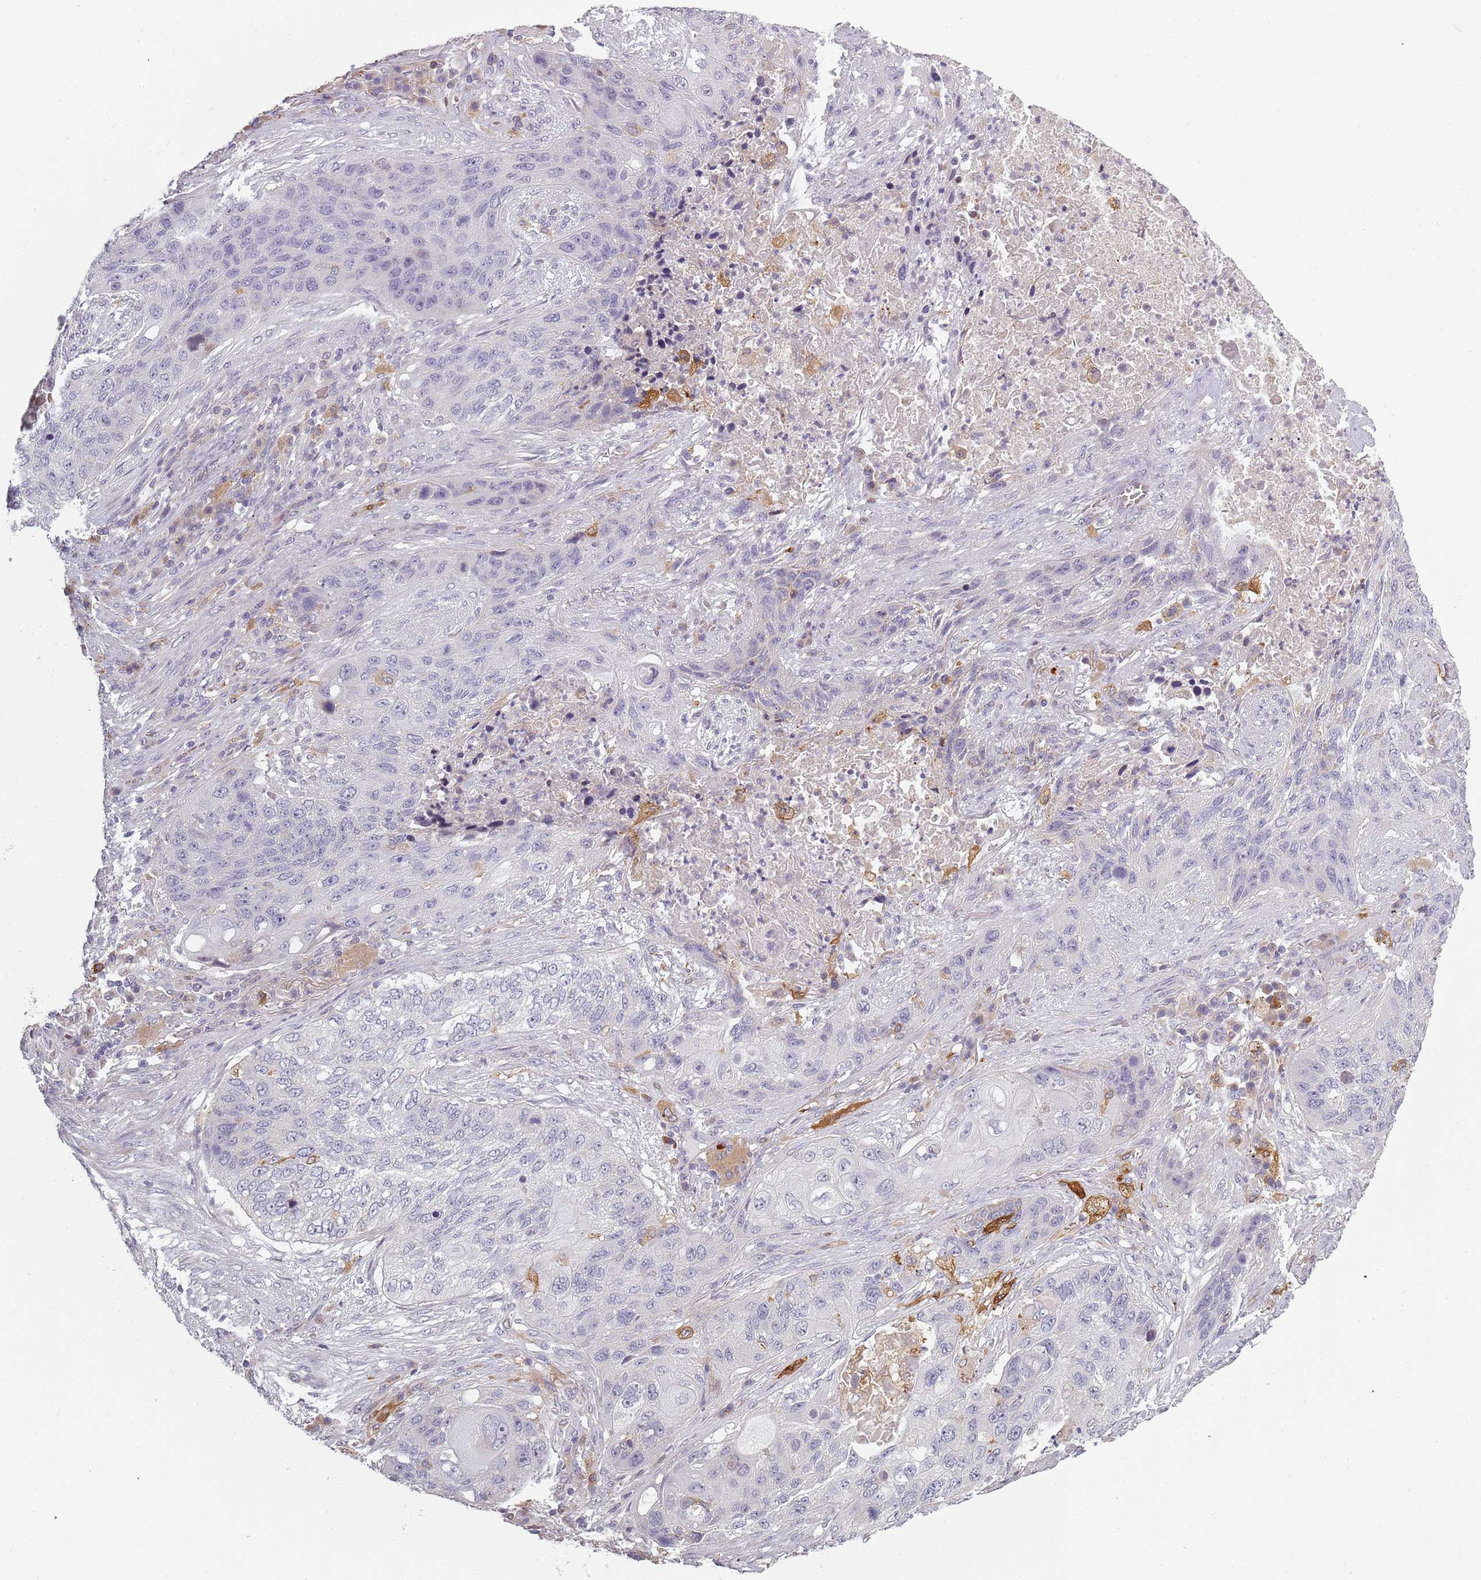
{"staining": {"intensity": "negative", "quantity": "none", "location": "none"}, "tissue": "lung cancer", "cell_type": "Tumor cells", "image_type": "cancer", "snomed": [{"axis": "morphology", "description": "Squamous cell carcinoma, NOS"}, {"axis": "topography", "description": "Lung"}], "caption": "High magnification brightfield microscopy of lung cancer stained with DAB (brown) and counterstained with hematoxylin (blue): tumor cells show no significant expression.", "gene": "CC2D2B", "patient": {"sex": "female", "age": 63}}